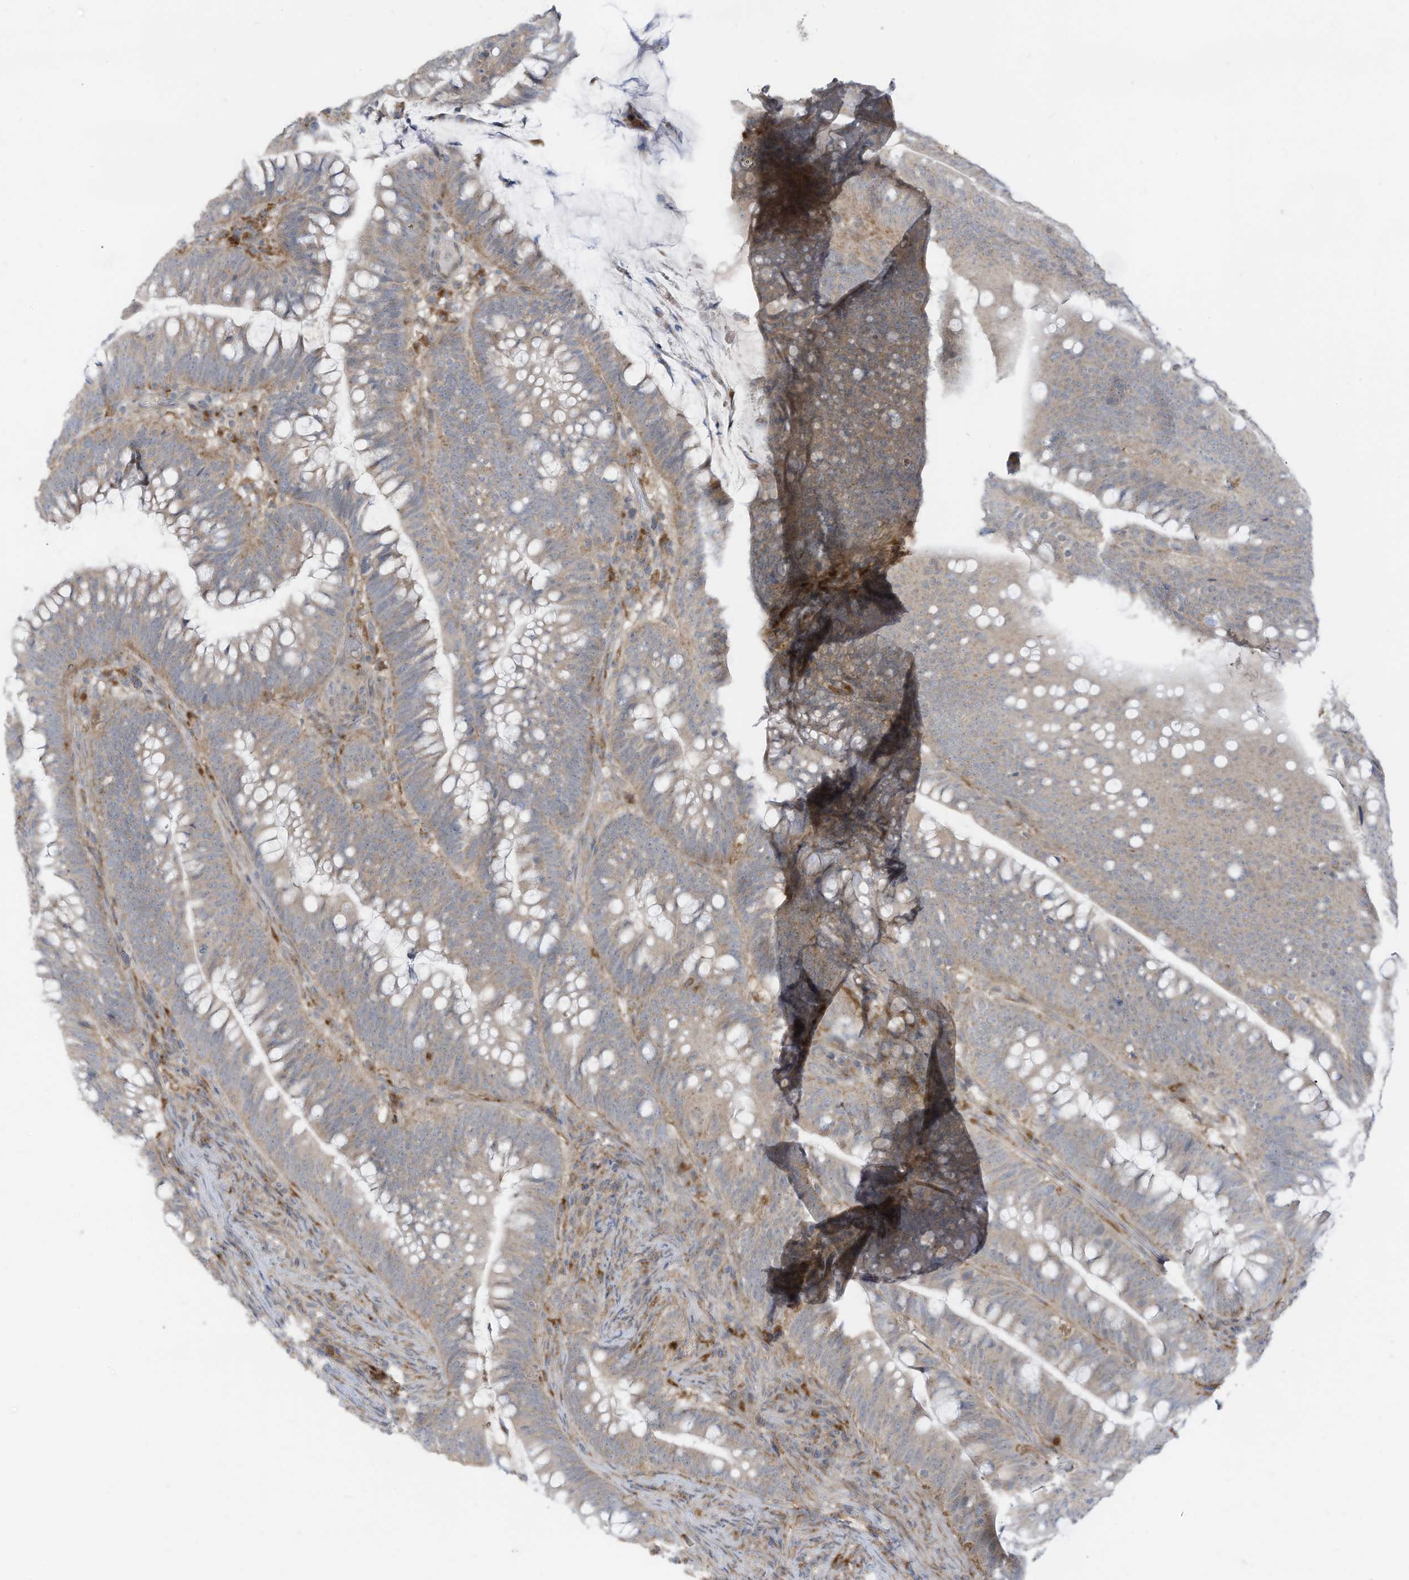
{"staining": {"intensity": "weak", "quantity": "25%-75%", "location": "cytoplasmic/membranous"}, "tissue": "colorectal cancer", "cell_type": "Tumor cells", "image_type": "cancer", "snomed": [{"axis": "morphology", "description": "Adenocarcinoma, NOS"}, {"axis": "topography", "description": "Colon"}], "caption": "This photomicrograph exhibits adenocarcinoma (colorectal) stained with immunohistochemistry (IHC) to label a protein in brown. The cytoplasmic/membranous of tumor cells show weak positivity for the protein. Nuclei are counter-stained blue.", "gene": "DZIP3", "patient": {"sex": "female", "age": 66}}